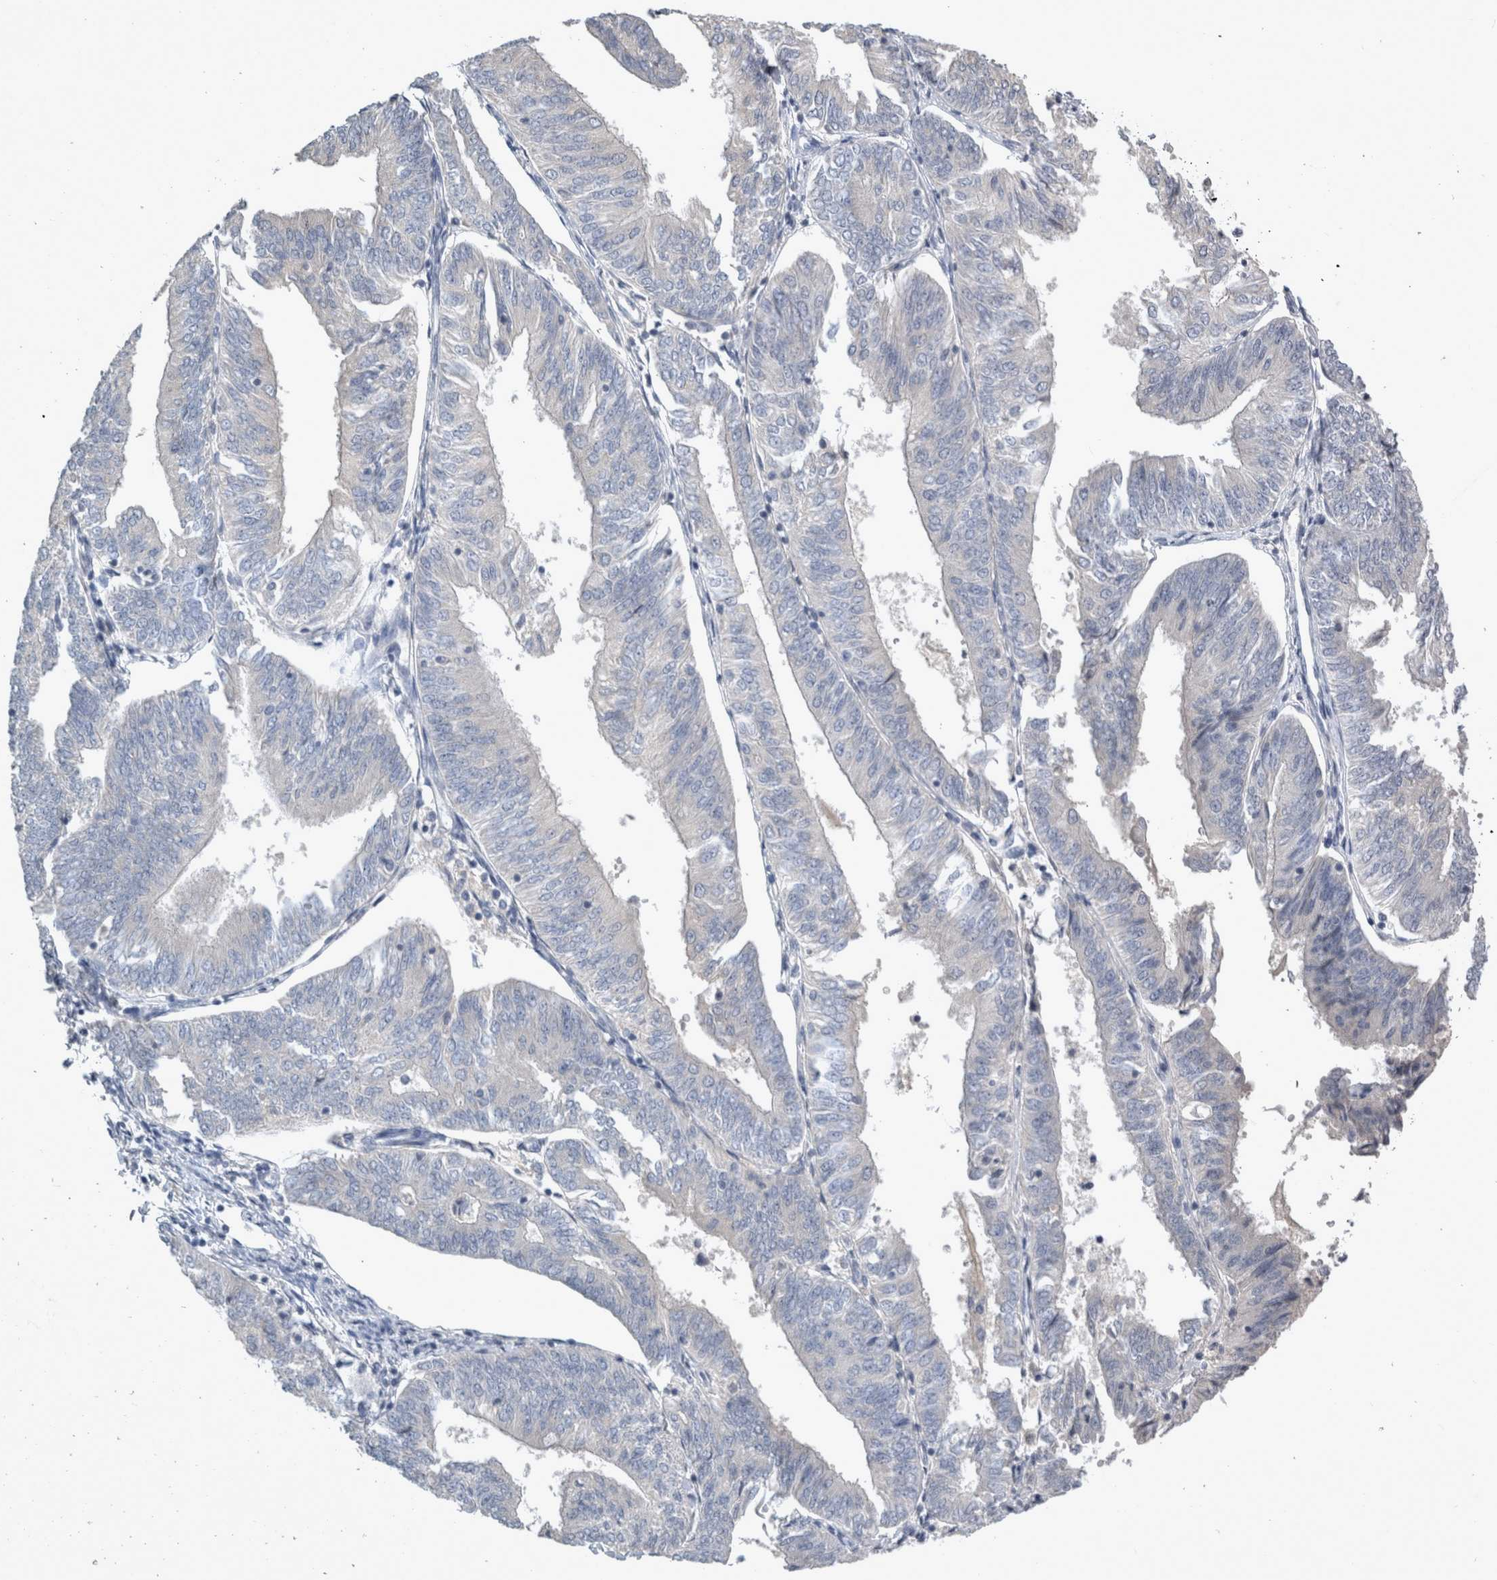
{"staining": {"intensity": "negative", "quantity": "none", "location": "none"}, "tissue": "endometrial cancer", "cell_type": "Tumor cells", "image_type": "cancer", "snomed": [{"axis": "morphology", "description": "Adenocarcinoma, NOS"}, {"axis": "topography", "description": "Endometrium"}], "caption": "DAB (3,3'-diaminobenzidine) immunohistochemical staining of human endometrial cancer shows no significant staining in tumor cells.", "gene": "SLC22A11", "patient": {"sex": "female", "age": 58}}